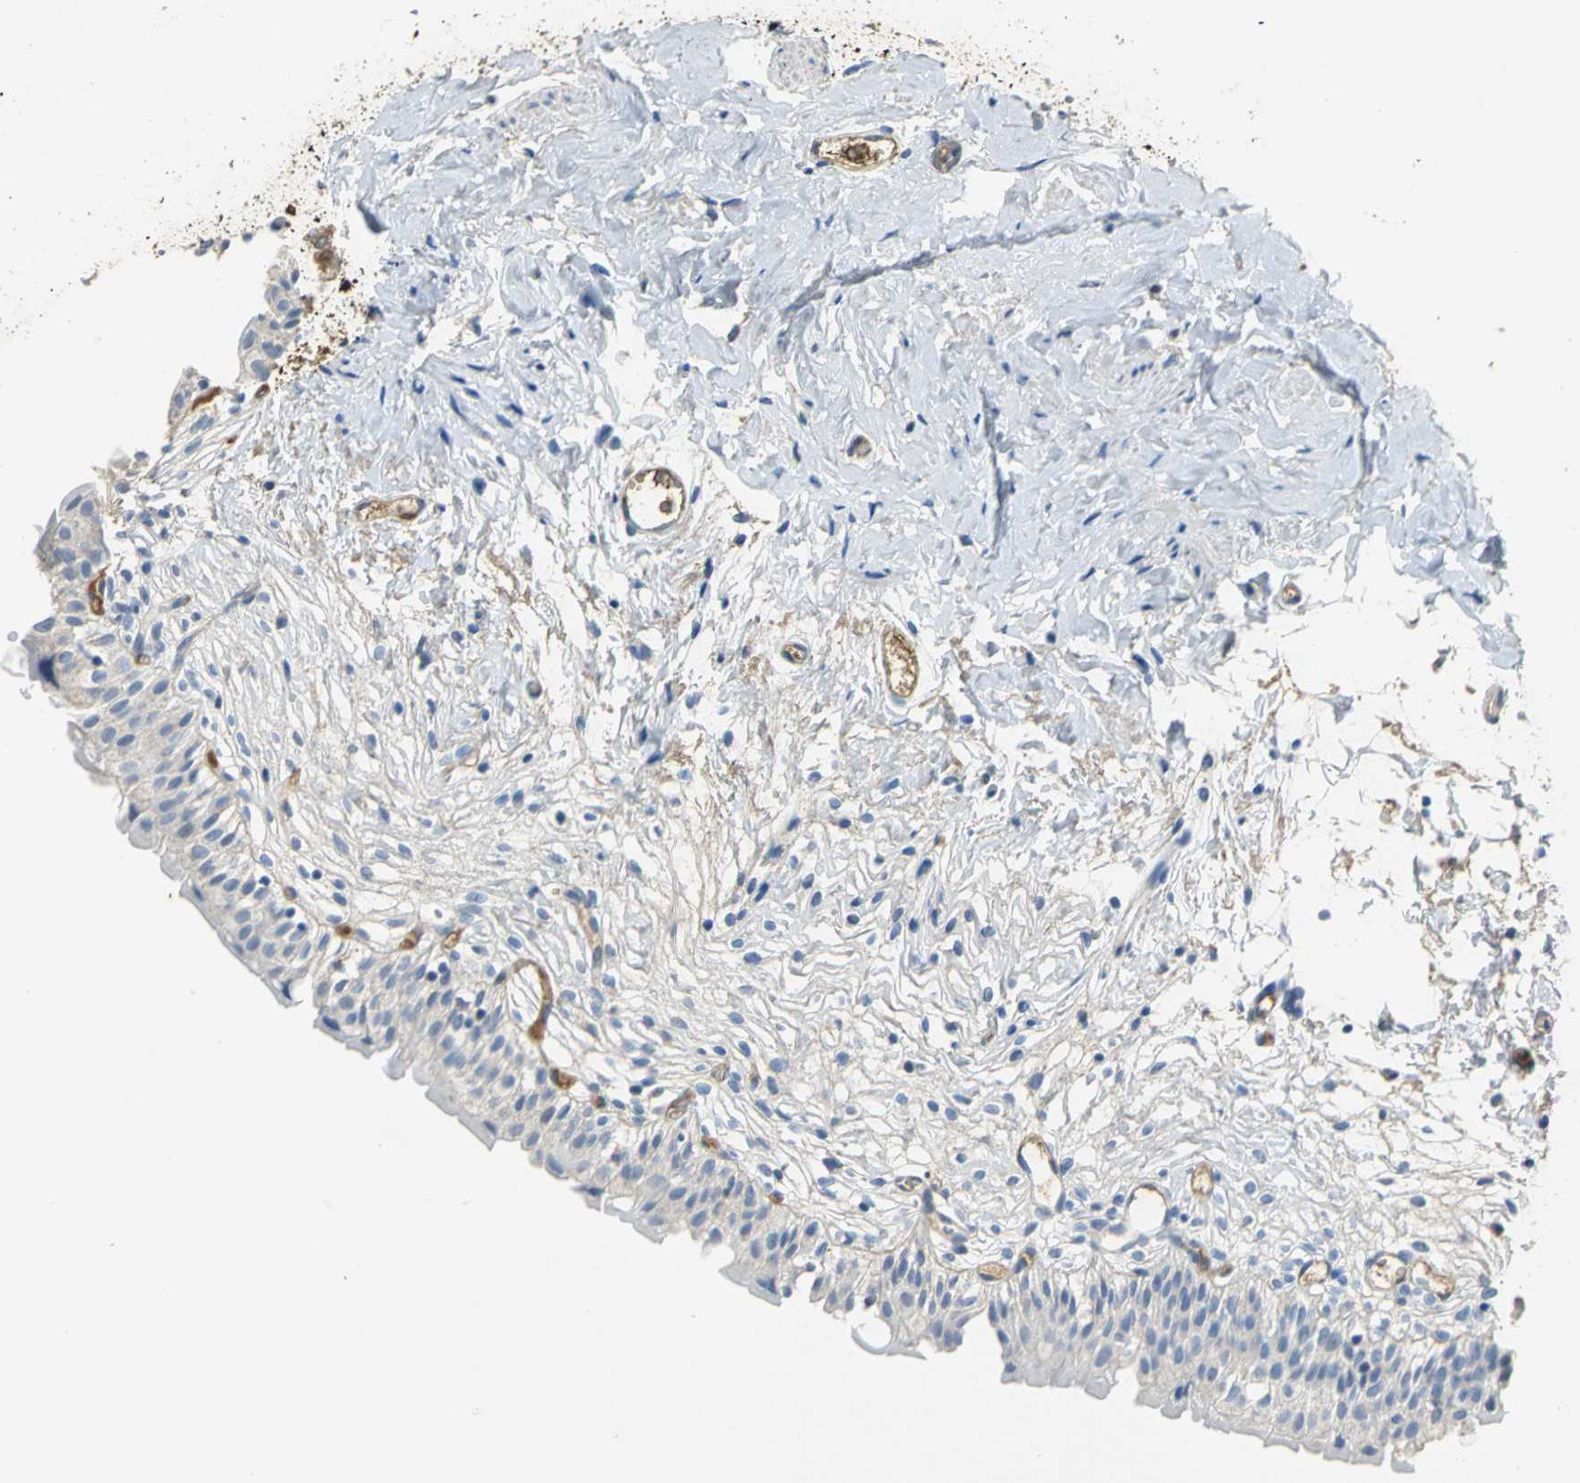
{"staining": {"intensity": "weak", "quantity": "25%-75%", "location": "cytoplasmic/membranous"}, "tissue": "urinary bladder", "cell_type": "Urothelial cells", "image_type": "normal", "snomed": [{"axis": "morphology", "description": "Normal tissue, NOS"}, {"axis": "topography", "description": "Urinary bladder"}], "caption": "DAB (3,3'-diaminobenzidine) immunohistochemical staining of unremarkable human urinary bladder displays weak cytoplasmic/membranous protein expression in approximately 25%-75% of urothelial cells.", "gene": "GYG2", "patient": {"sex": "female", "age": 80}}